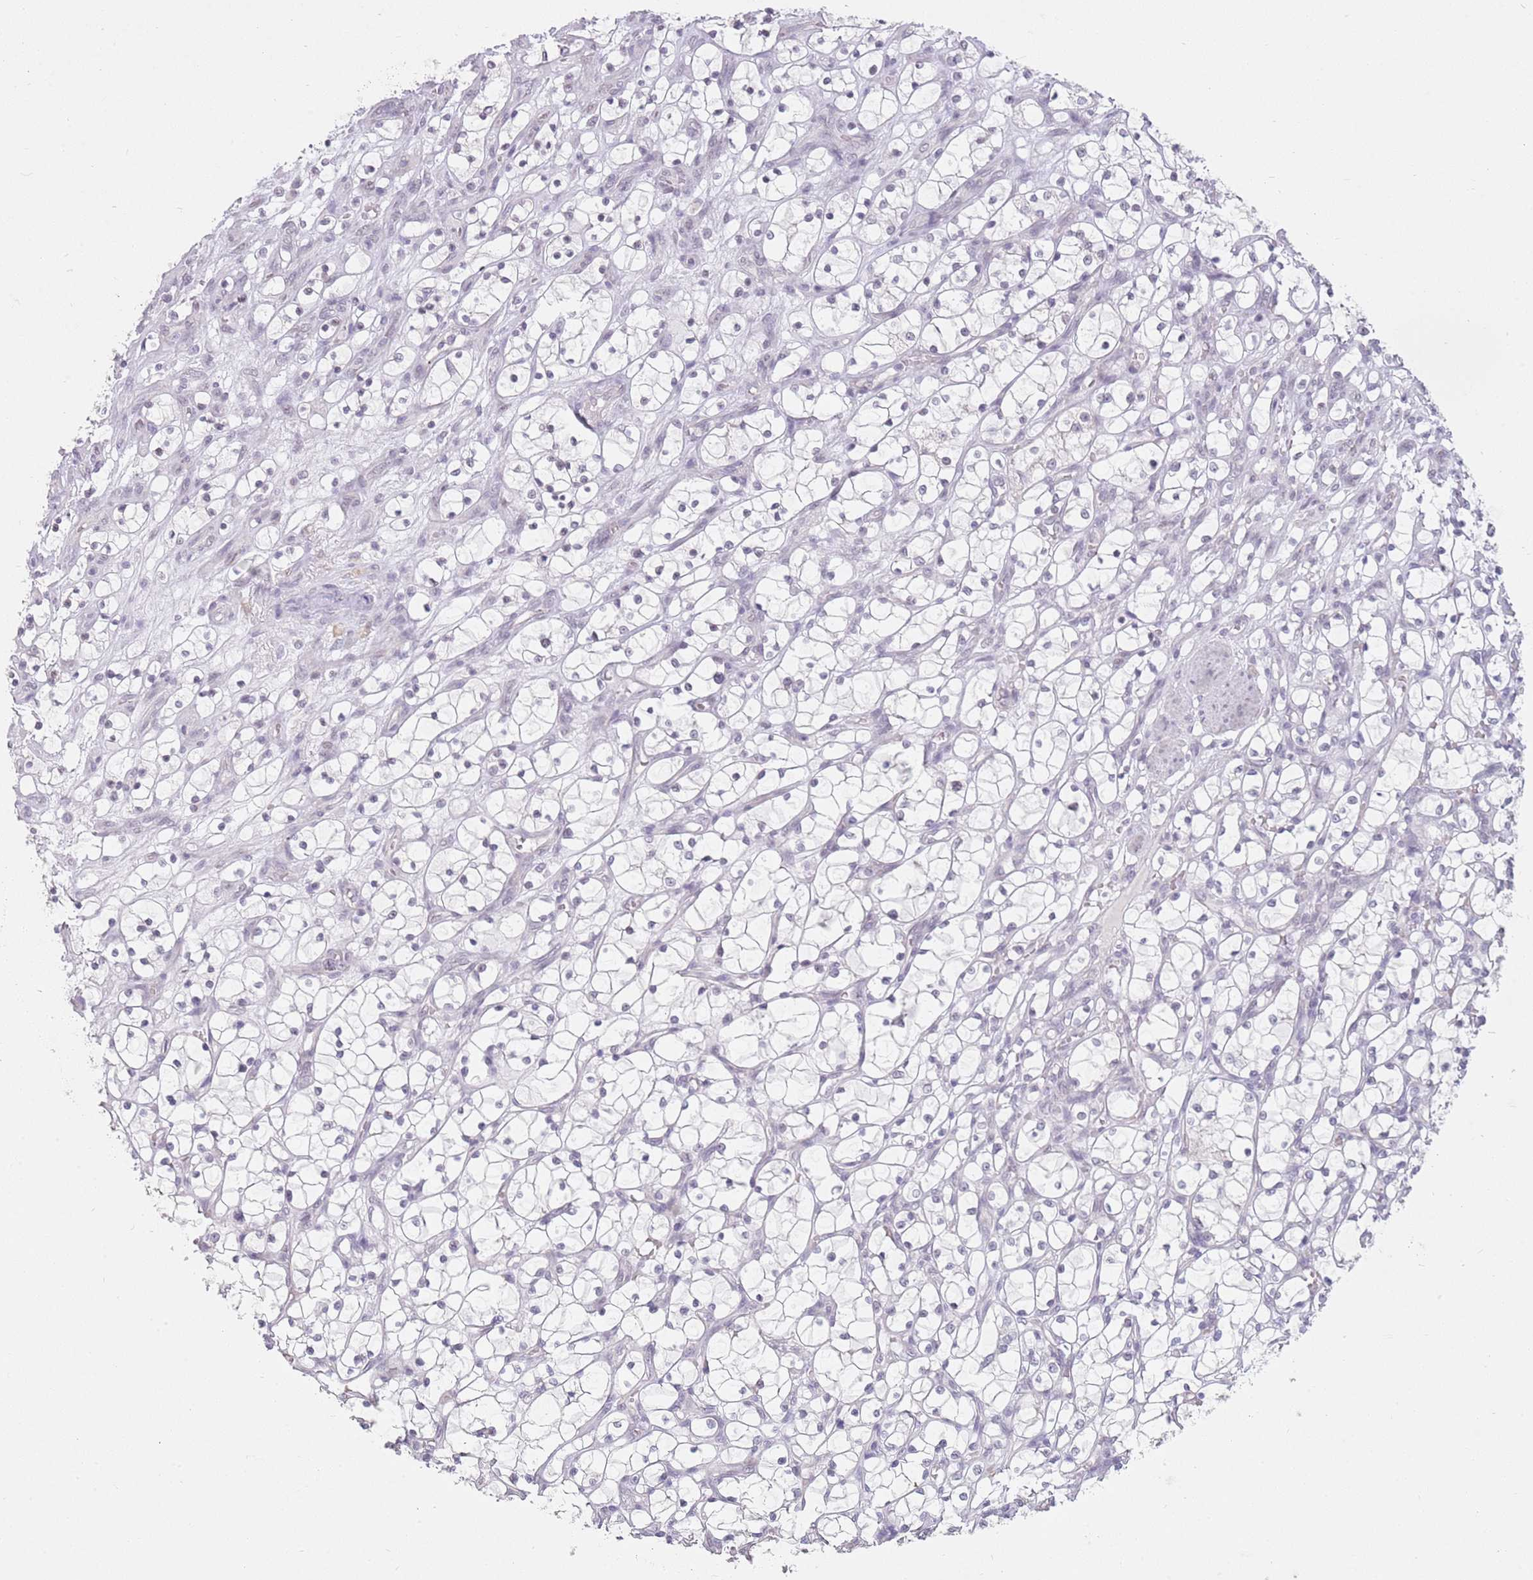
{"staining": {"intensity": "negative", "quantity": "none", "location": "none"}, "tissue": "renal cancer", "cell_type": "Tumor cells", "image_type": "cancer", "snomed": [{"axis": "morphology", "description": "Adenocarcinoma, NOS"}, {"axis": "topography", "description": "Kidney"}], "caption": "A micrograph of human adenocarcinoma (renal) is negative for staining in tumor cells.", "gene": "ZNF574", "patient": {"sex": "female", "age": 69}}